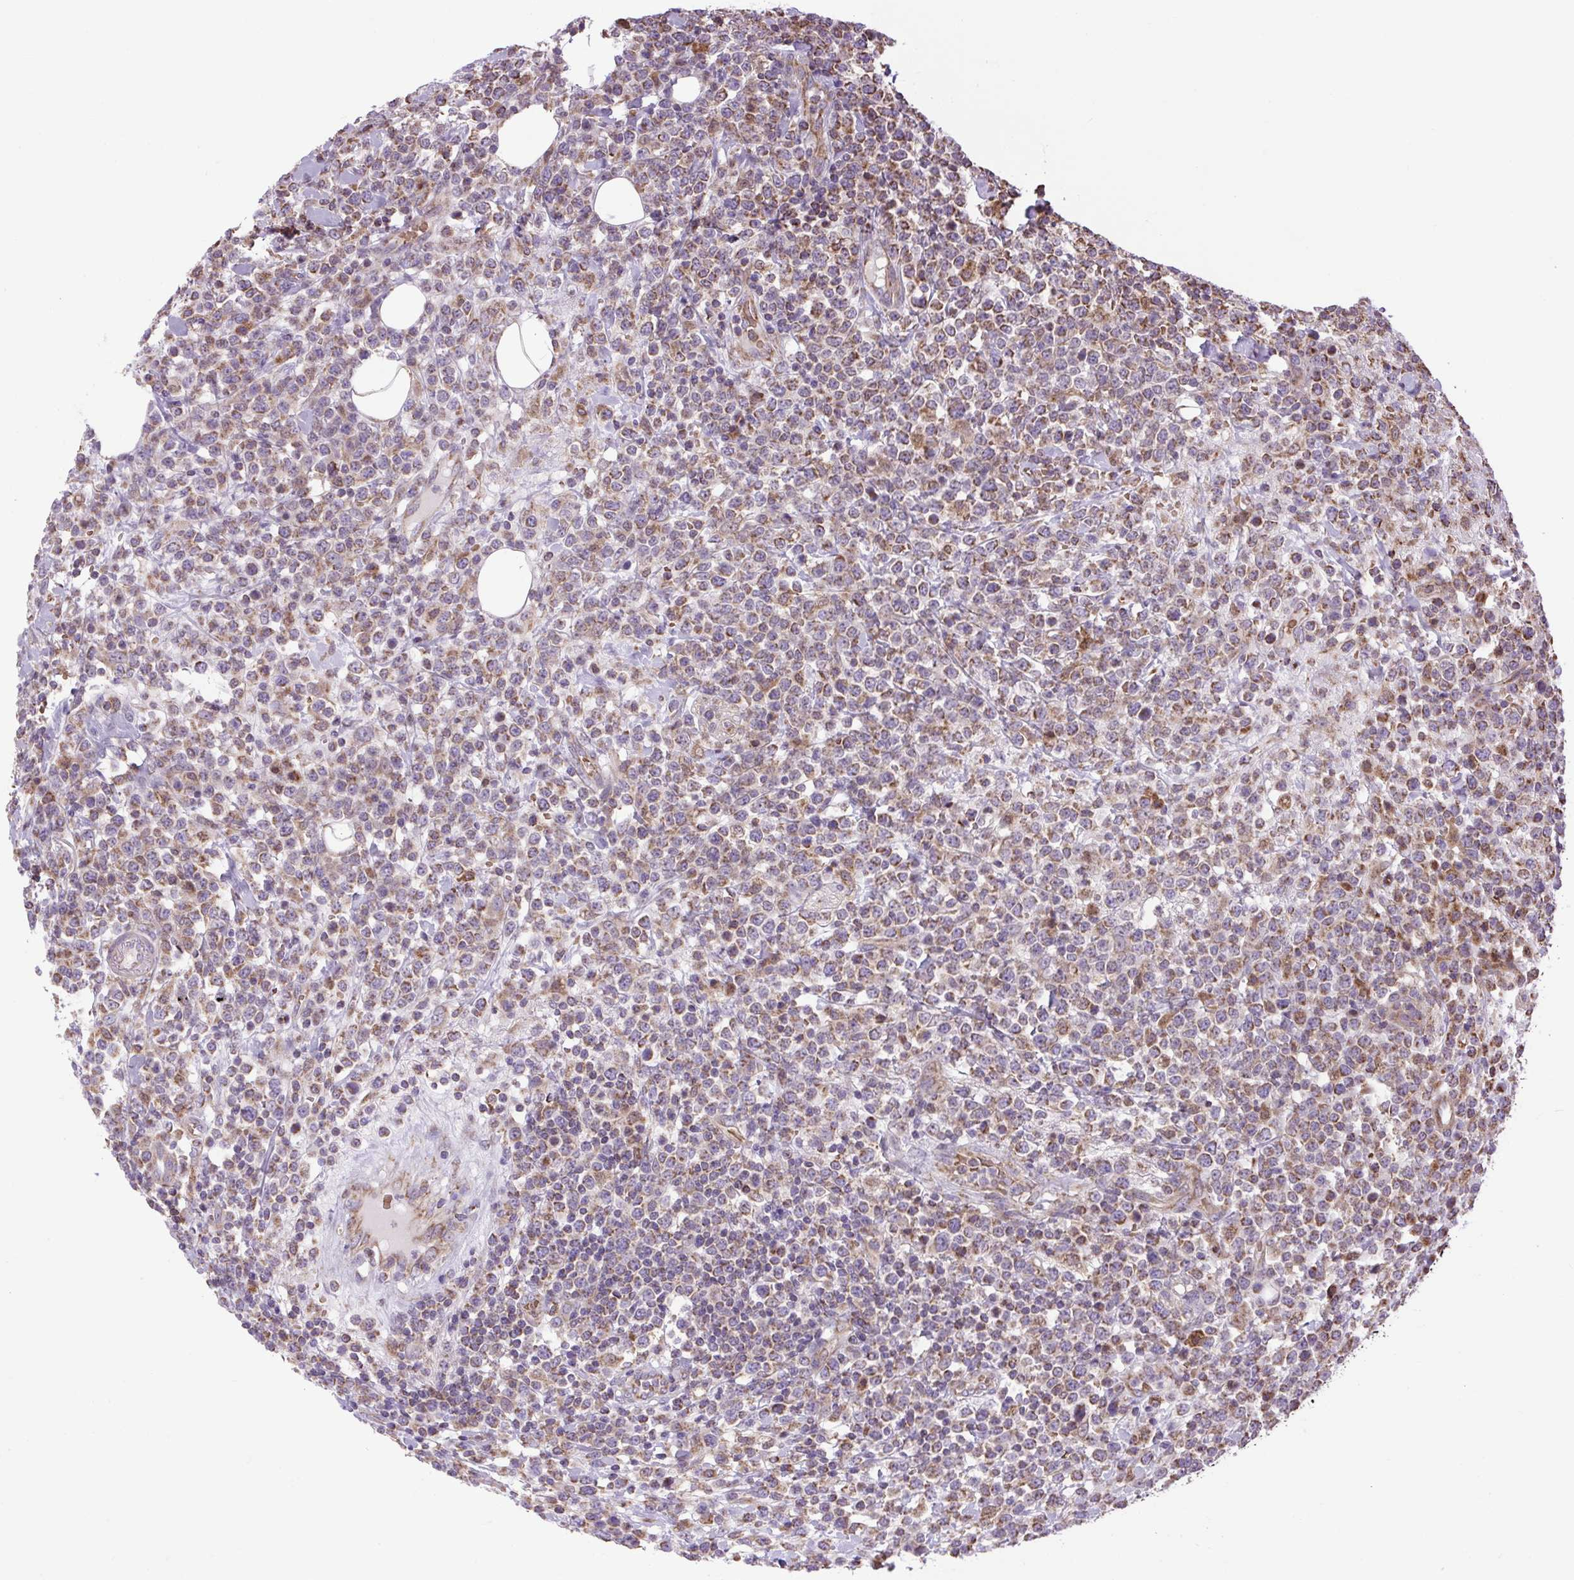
{"staining": {"intensity": "moderate", "quantity": "25%-75%", "location": "cytoplasmic/membranous"}, "tissue": "lymphoma", "cell_type": "Tumor cells", "image_type": "cancer", "snomed": [{"axis": "morphology", "description": "Malignant lymphoma, non-Hodgkin's type, High grade"}, {"axis": "topography", "description": "Colon"}], "caption": "DAB (3,3'-diaminobenzidine) immunohistochemical staining of human high-grade malignant lymphoma, non-Hodgkin's type exhibits moderate cytoplasmic/membranous protein positivity in about 25%-75% of tumor cells.", "gene": "PLCG1", "patient": {"sex": "female", "age": 53}}